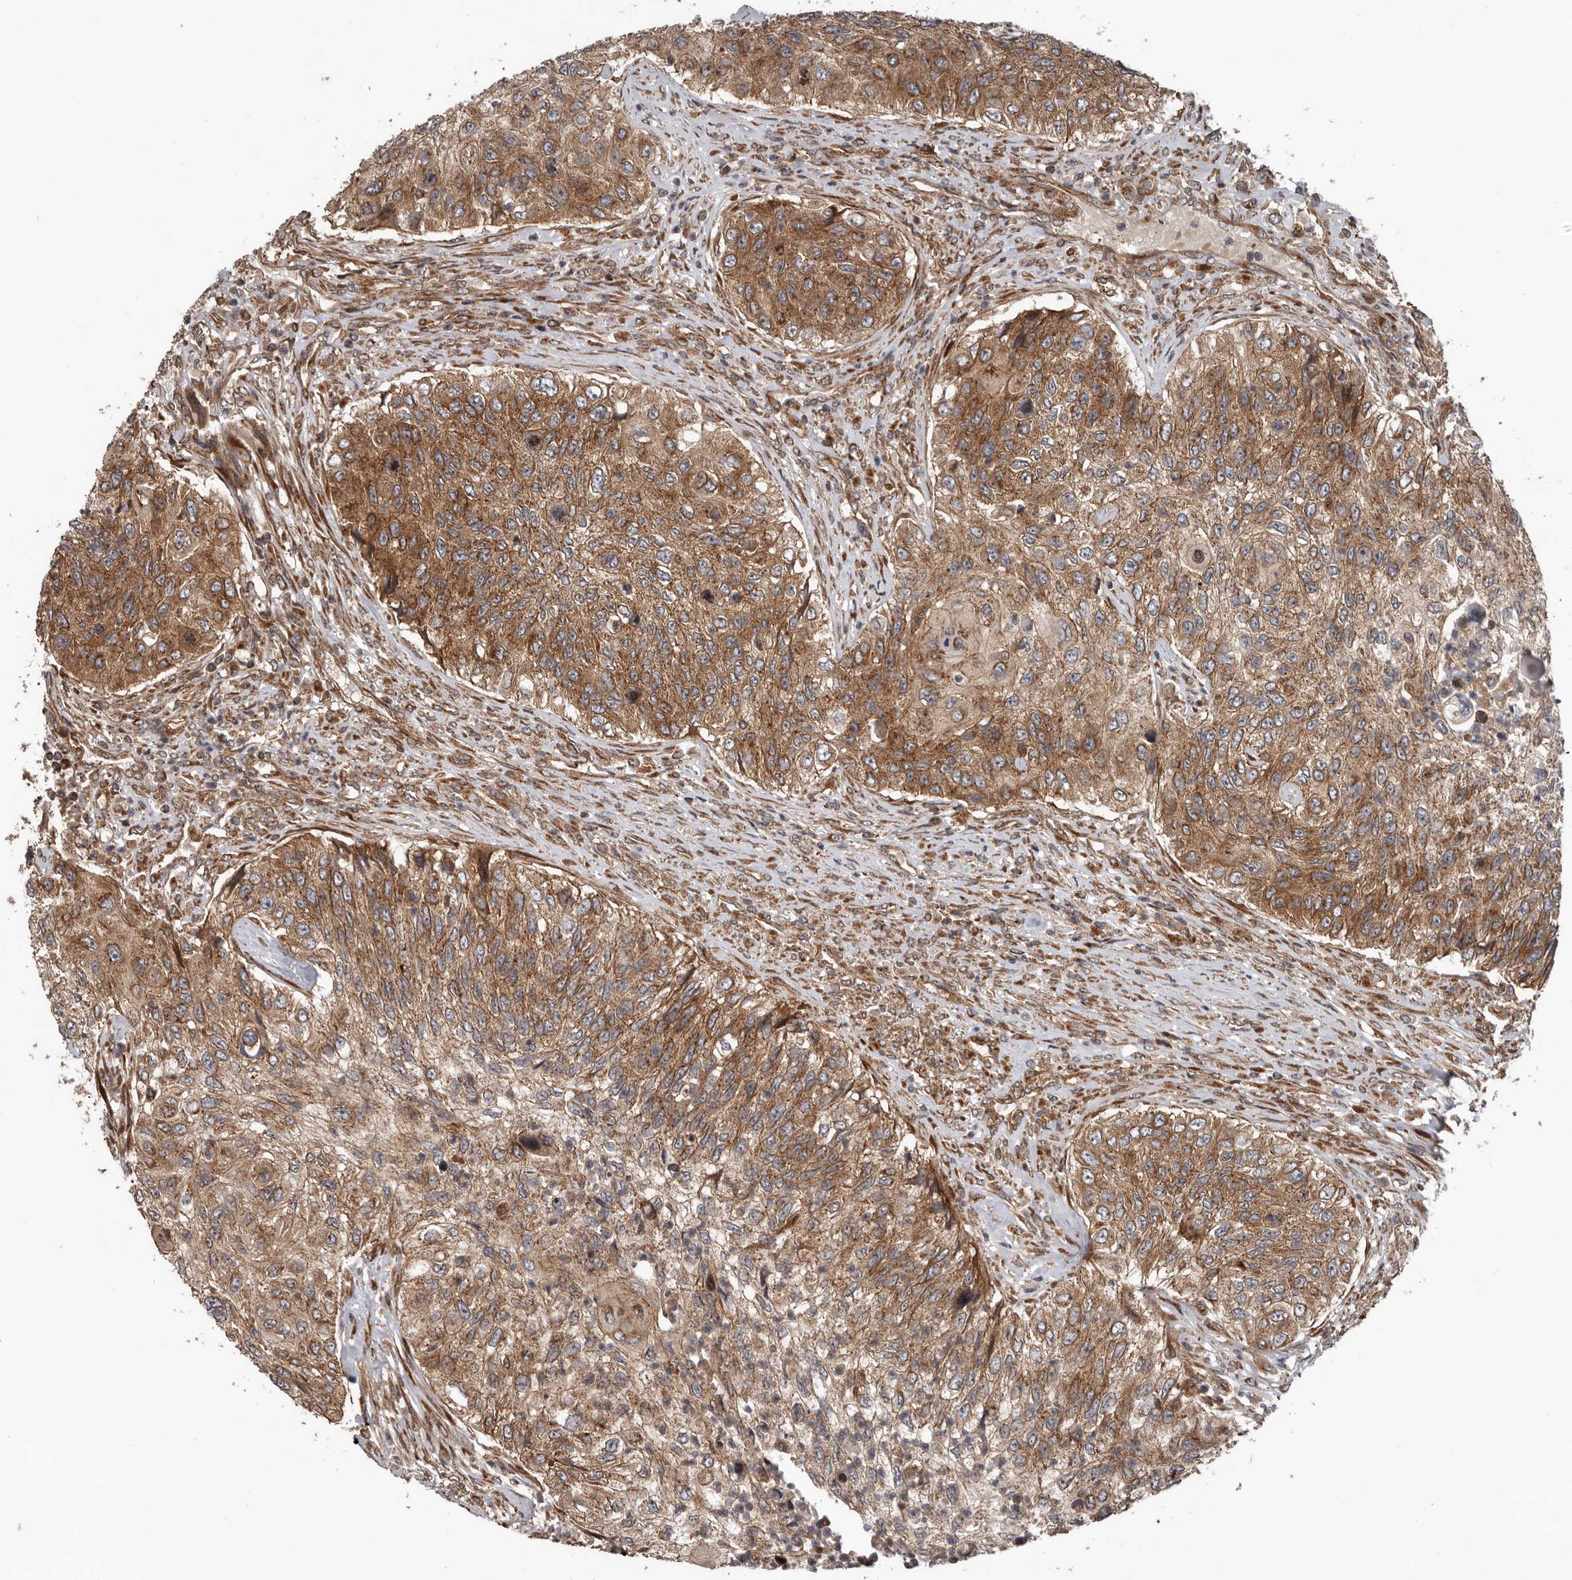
{"staining": {"intensity": "moderate", "quantity": ">75%", "location": "cytoplasmic/membranous"}, "tissue": "urothelial cancer", "cell_type": "Tumor cells", "image_type": "cancer", "snomed": [{"axis": "morphology", "description": "Urothelial carcinoma, High grade"}, {"axis": "topography", "description": "Urinary bladder"}], "caption": "The photomicrograph exhibits a brown stain indicating the presence of a protein in the cytoplasmic/membranous of tumor cells in urothelial cancer. The staining was performed using DAB (3,3'-diaminobenzidine), with brown indicating positive protein expression. Nuclei are stained blue with hematoxylin.", "gene": "CCDC190", "patient": {"sex": "female", "age": 60}}